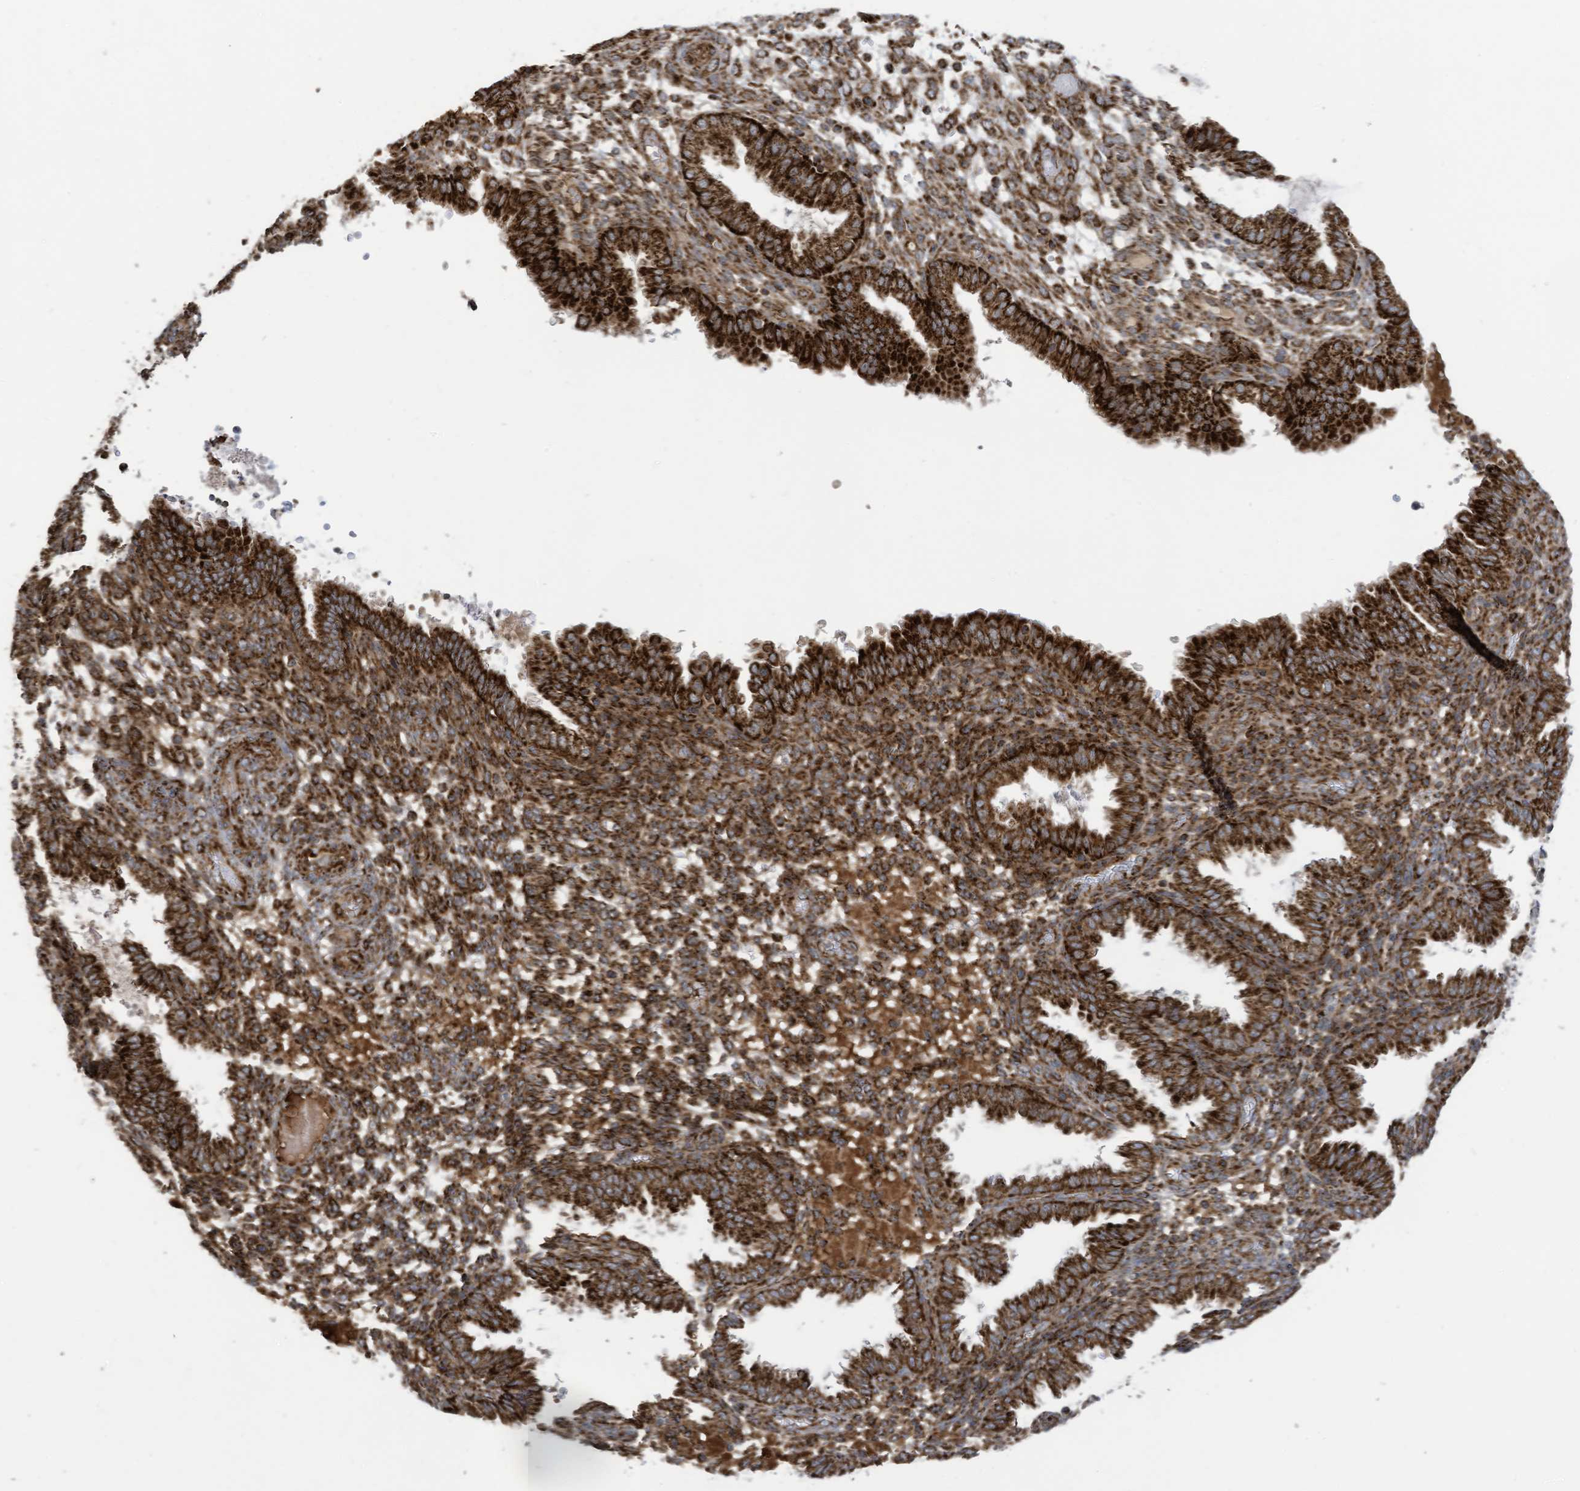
{"staining": {"intensity": "strong", "quantity": ">75%", "location": "cytoplasmic/membranous"}, "tissue": "endometrium", "cell_type": "Cells in endometrial stroma", "image_type": "normal", "snomed": [{"axis": "morphology", "description": "Normal tissue, NOS"}, {"axis": "topography", "description": "Endometrium"}], "caption": "Protein staining of normal endometrium demonstrates strong cytoplasmic/membranous staining in about >75% of cells in endometrial stroma.", "gene": "COX10", "patient": {"sex": "female", "age": 33}}